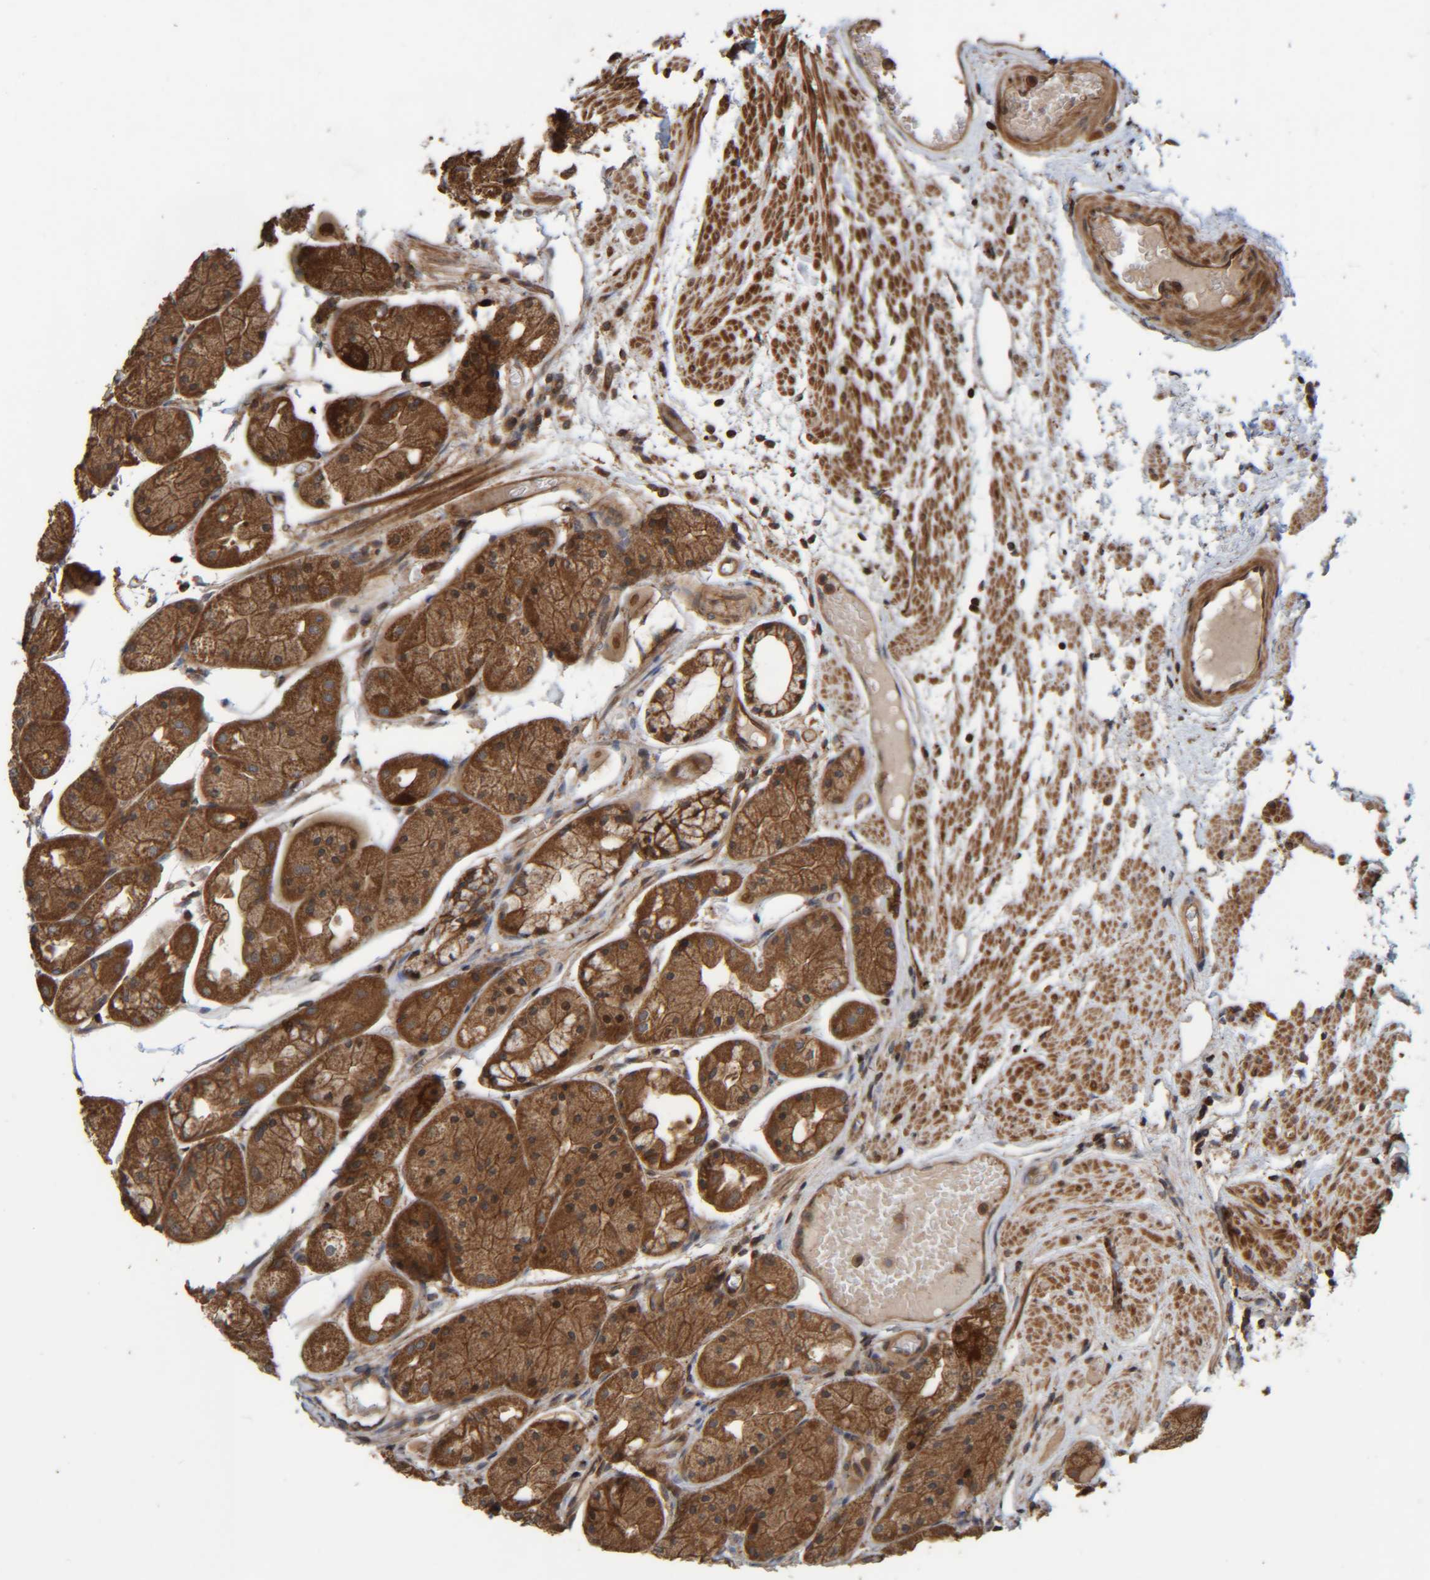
{"staining": {"intensity": "strong", "quantity": ">75%", "location": "cytoplasmic/membranous,nuclear"}, "tissue": "stomach", "cell_type": "Glandular cells", "image_type": "normal", "snomed": [{"axis": "morphology", "description": "Normal tissue, NOS"}, {"axis": "topography", "description": "Stomach, upper"}], "caption": "Protein expression analysis of normal human stomach reveals strong cytoplasmic/membranous,nuclear positivity in approximately >75% of glandular cells. (IHC, brightfield microscopy, high magnification).", "gene": "CCDC57", "patient": {"sex": "male", "age": 72}}